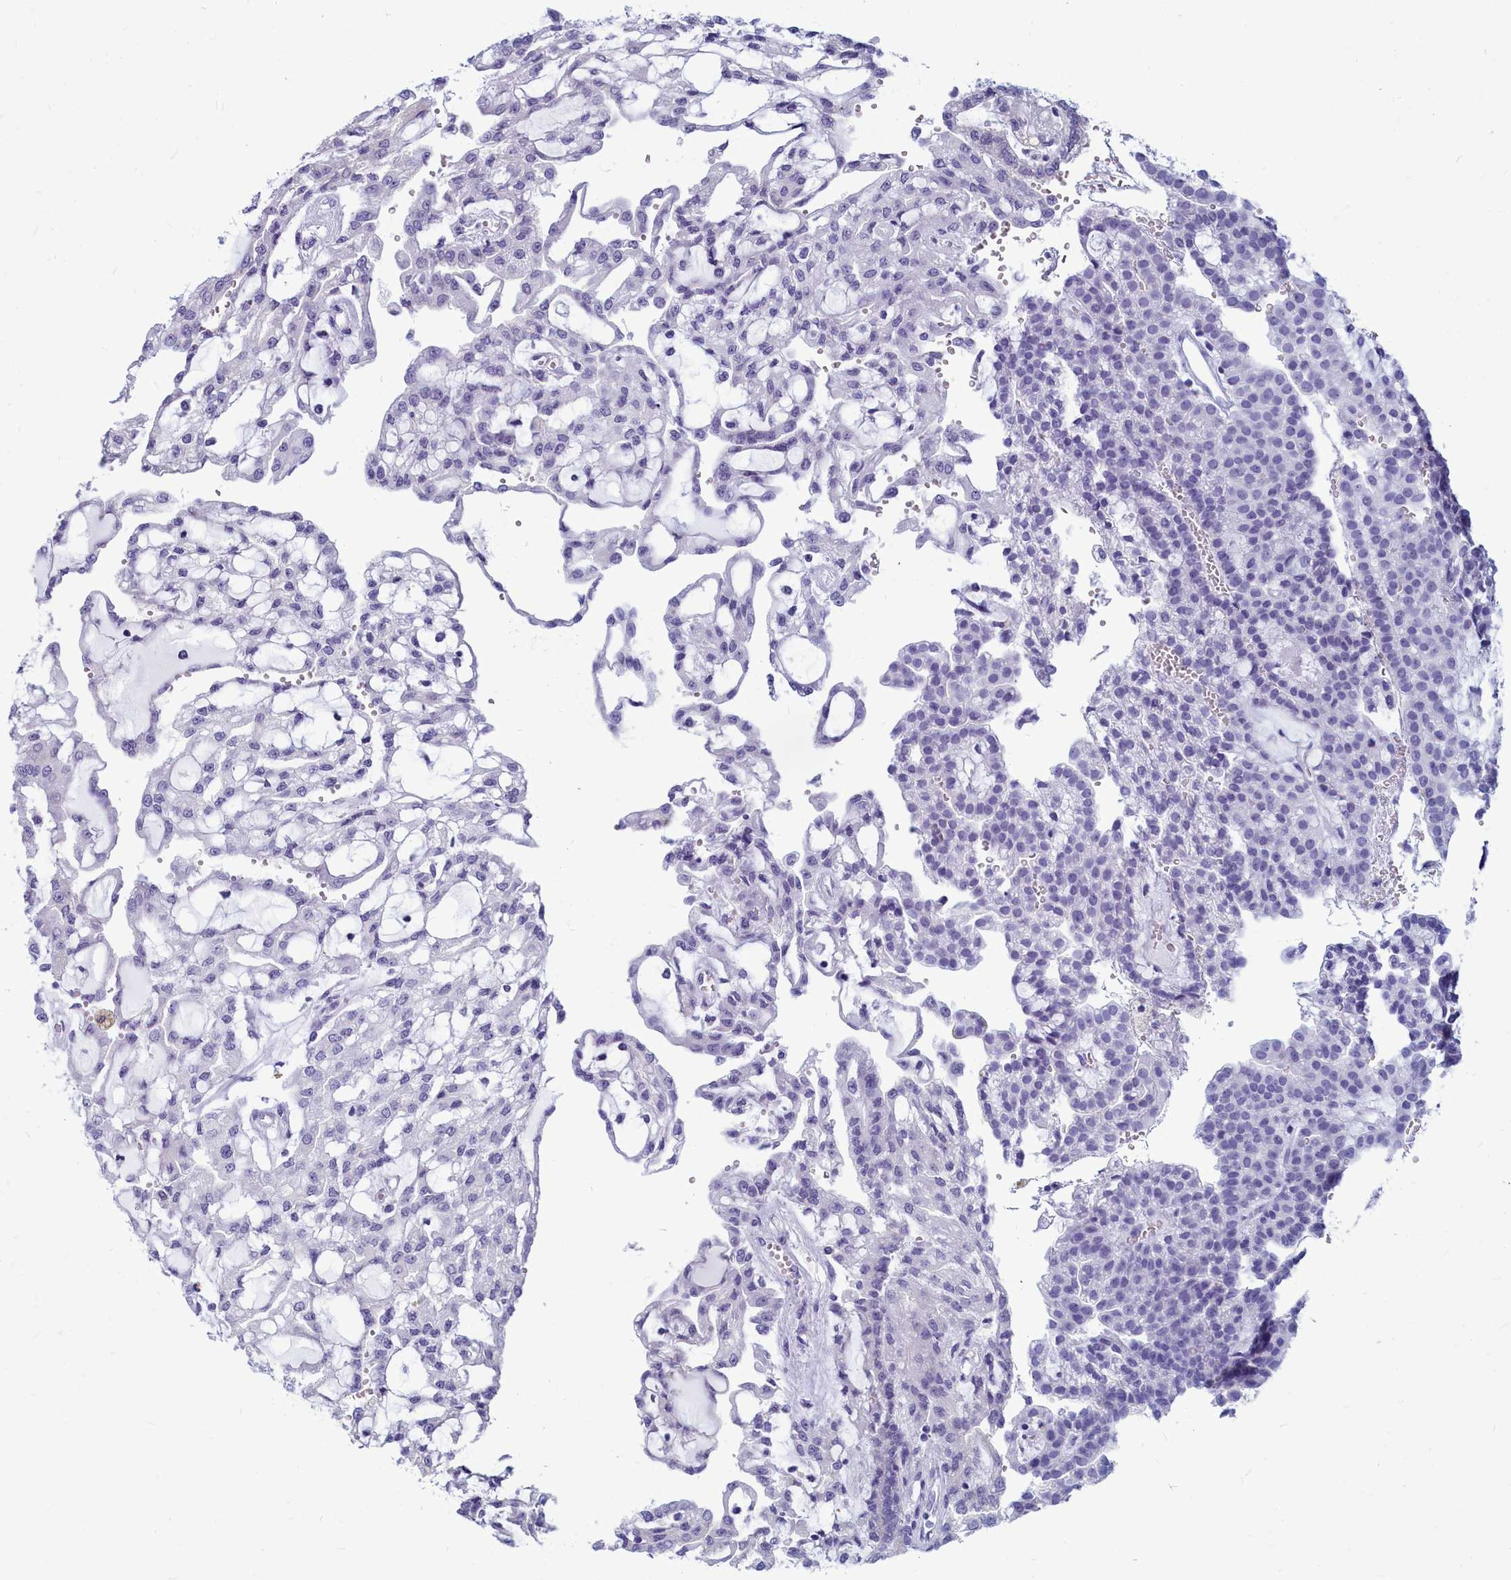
{"staining": {"intensity": "negative", "quantity": "none", "location": "none"}, "tissue": "renal cancer", "cell_type": "Tumor cells", "image_type": "cancer", "snomed": [{"axis": "morphology", "description": "Adenocarcinoma, NOS"}, {"axis": "topography", "description": "Kidney"}], "caption": "Tumor cells are negative for protein expression in human renal cancer.", "gene": "SMPD4", "patient": {"sex": "male", "age": 63}}